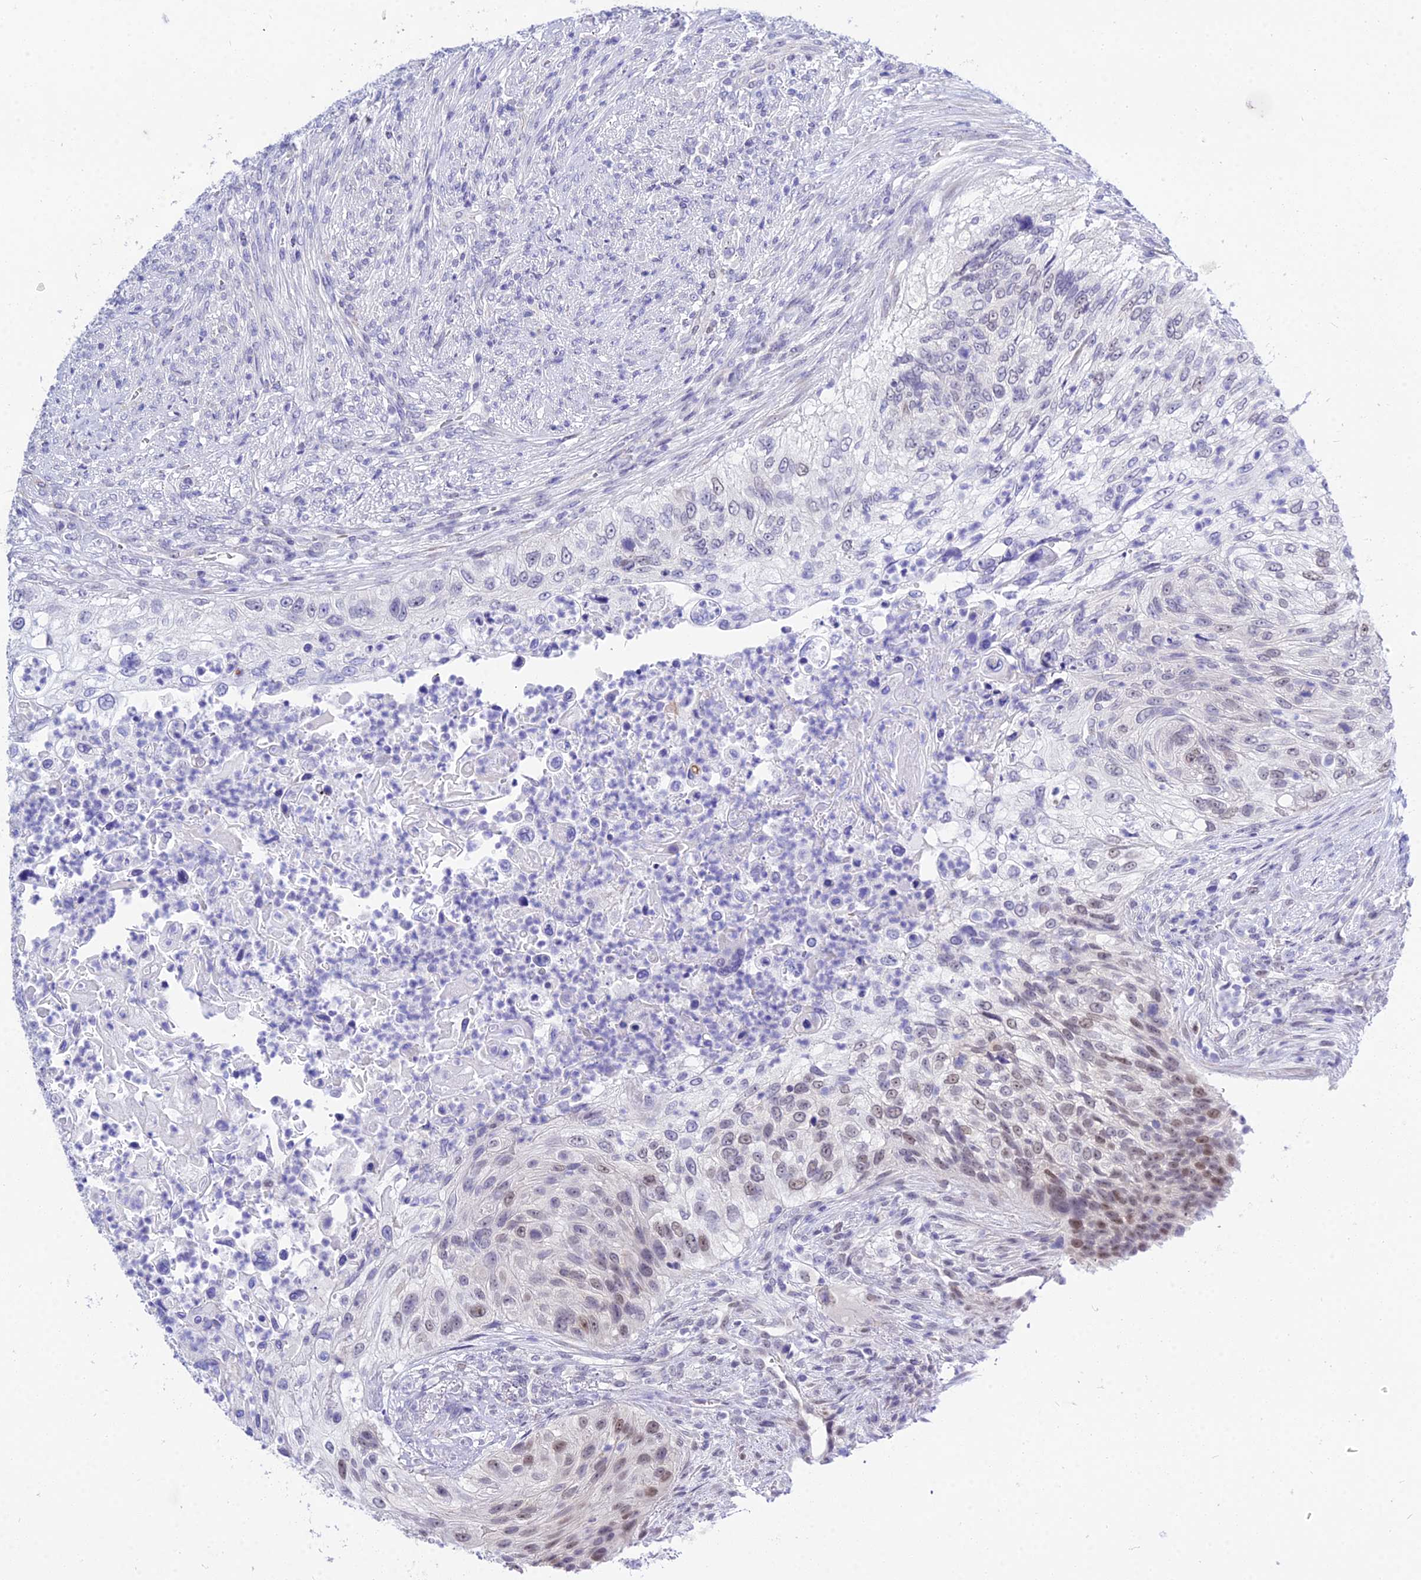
{"staining": {"intensity": "moderate", "quantity": "<25%", "location": "nuclear"}, "tissue": "urothelial cancer", "cell_type": "Tumor cells", "image_type": "cancer", "snomed": [{"axis": "morphology", "description": "Urothelial carcinoma, High grade"}, {"axis": "topography", "description": "Urinary bladder"}], "caption": "The immunohistochemical stain shows moderate nuclear positivity in tumor cells of urothelial carcinoma (high-grade) tissue. (Stains: DAB in brown, nuclei in blue, Microscopy: brightfield microscopy at high magnification).", "gene": "DEFB107A", "patient": {"sex": "female", "age": 60}}